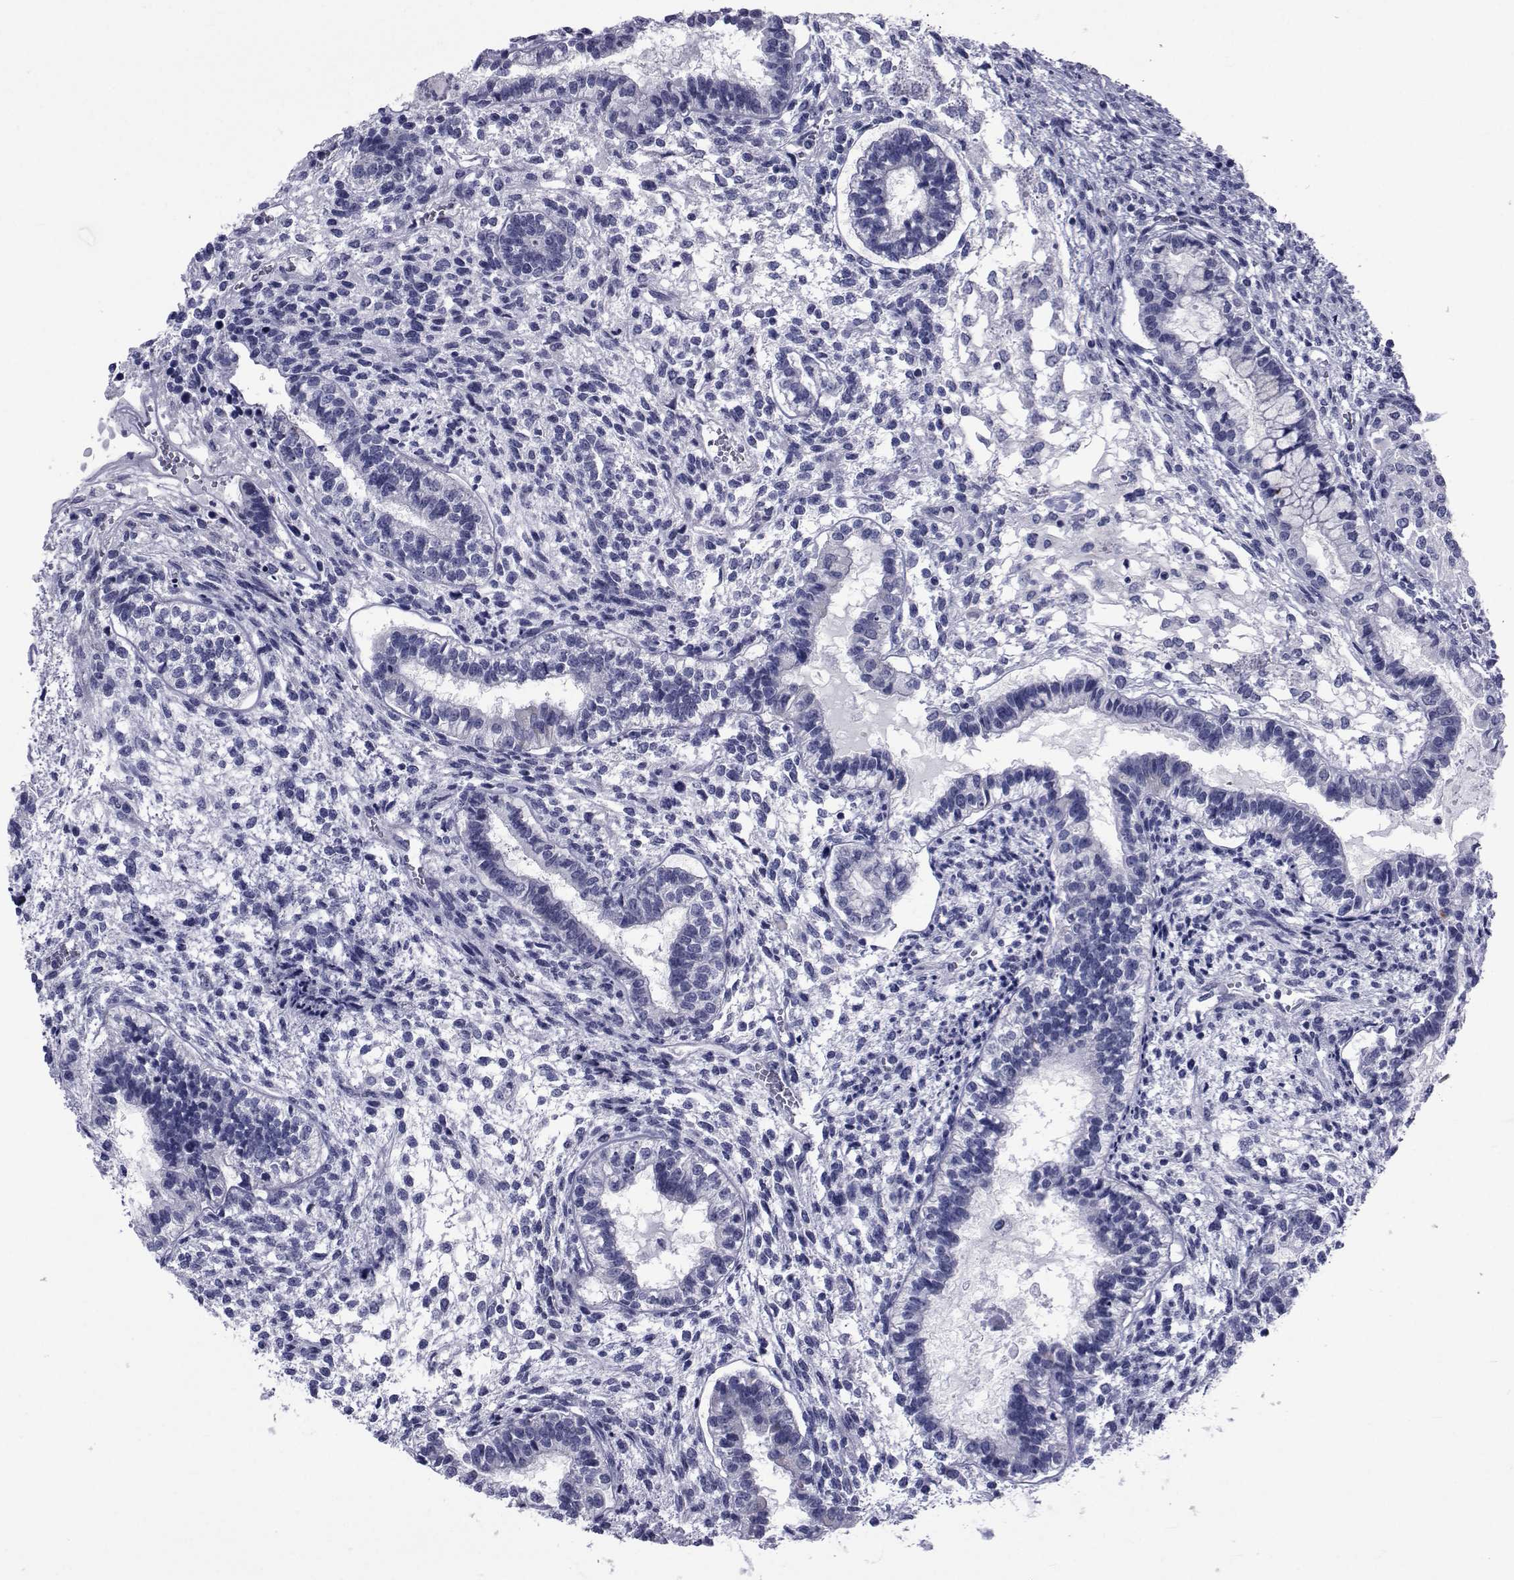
{"staining": {"intensity": "negative", "quantity": "none", "location": "none"}, "tissue": "testis cancer", "cell_type": "Tumor cells", "image_type": "cancer", "snomed": [{"axis": "morphology", "description": "Carcinoma, Embryonal, NOS"}, {"axis": "topography", "description": "Testis"}], "caption": "There is no significant staining in tumor cells of testis cancer (embryonal carcinoma).", "gene": "GKAP1", "patient": {"sex": "male", "age": 37}}